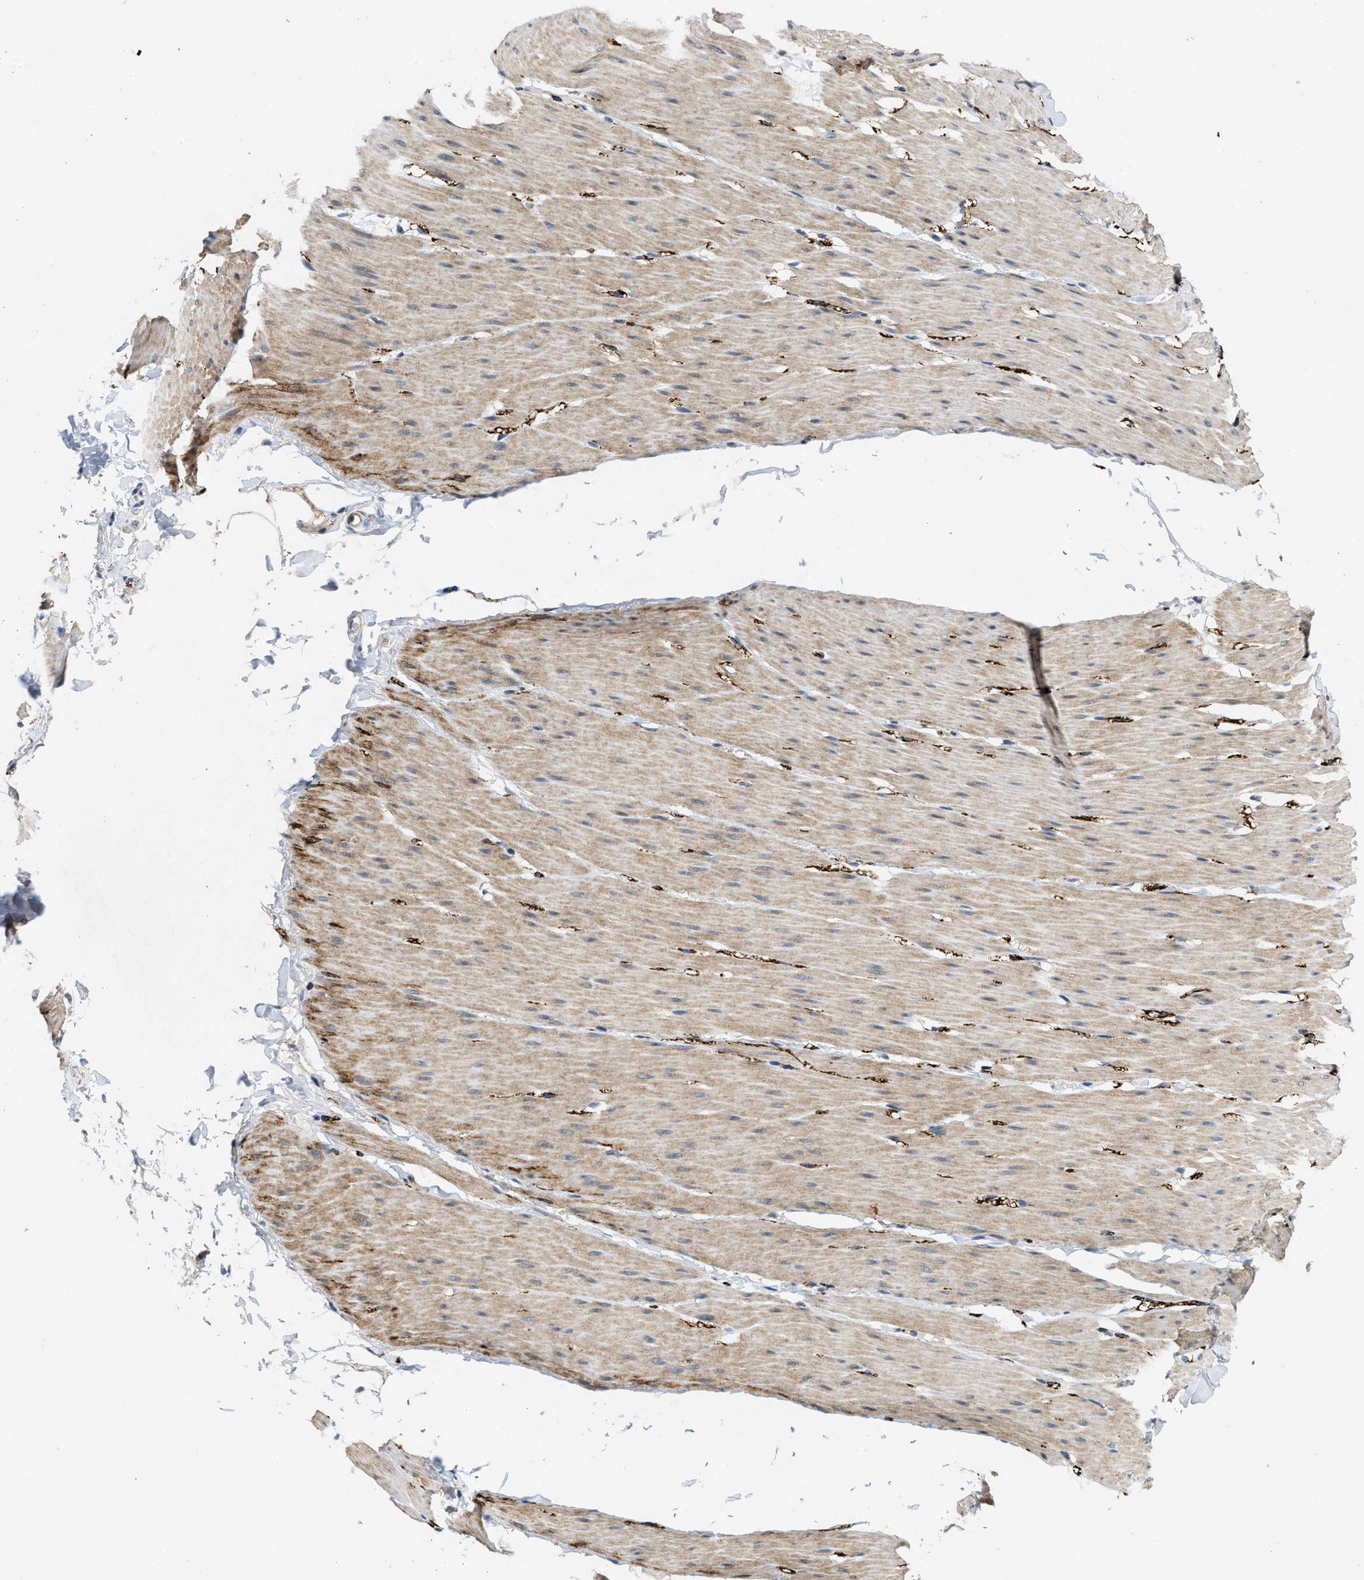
{"staining": {"intensity": "weak", "quantity": "25%-75%", "location": "cytoplasmic/membranous"}, "tissue": "smooth muscle", "cell_type": "Smooth muscle cells", "image_type": "normal", "snomed": [{"axis": "morphology", "description": "Normal tissue, NOS"}, {"axis": "topography", "description": "Smooth muscle"}, {"axis": "topography", "description": "Colon"}], "caption": "Immunohistochemistry (IHC) histopathology image of unremarkable smooth muscle stained for a protein (brown), which demonstrates low levels of weak cytoplasmic/membranous positivity in about 25%-75% of smooth muscle cells.", "gene": "ZNF599", "patient": {"sex": "male", "age": 67}}